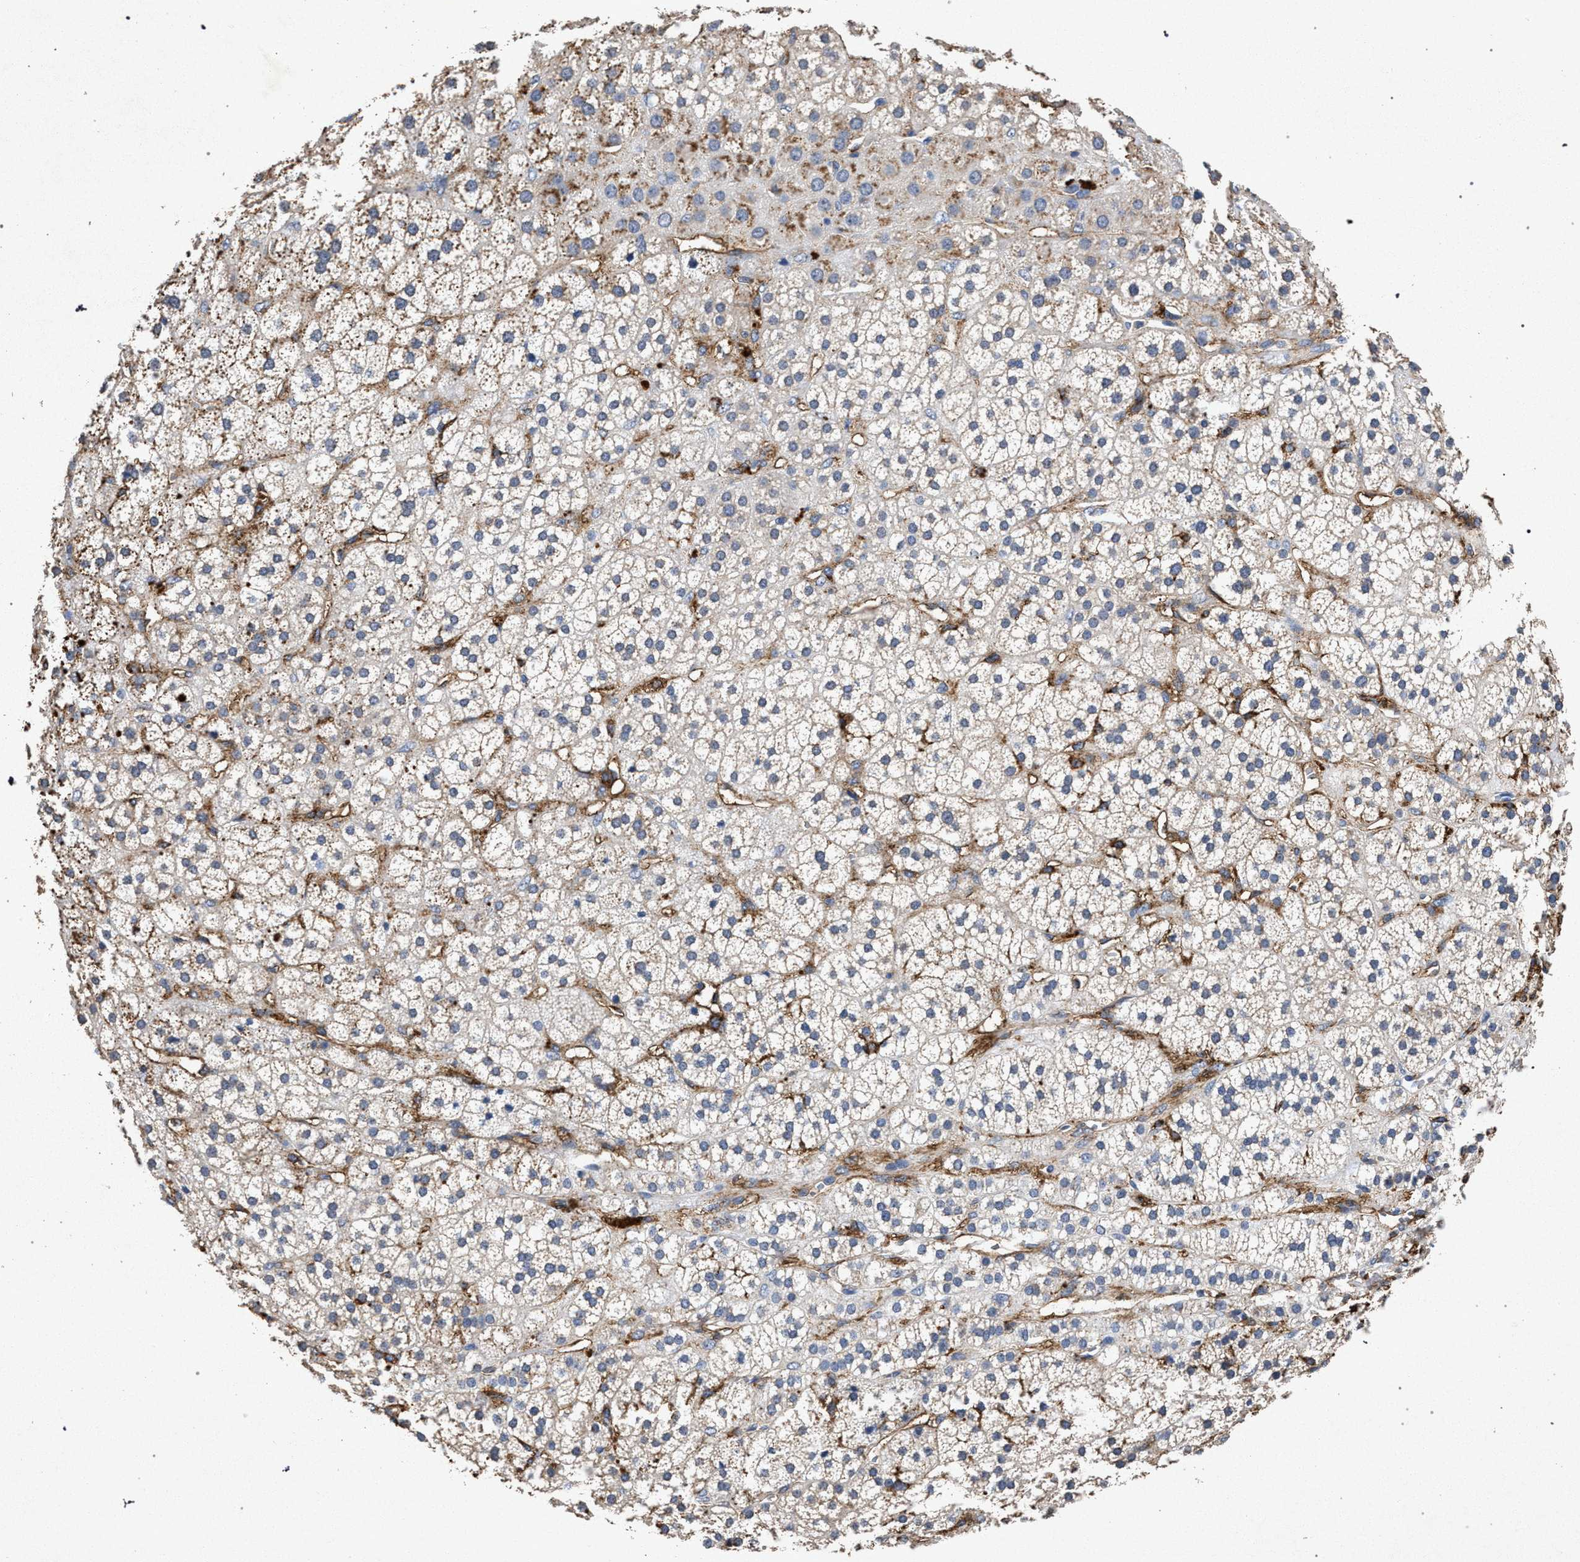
{"staining": {"intensity": "weak", "quantity": "<25%", "location": "cytoplasmic/membranous"}, "tissue": "adrenal gland", "cell_type": "Glandular cells", "image_type": "normal", "snomed": [{"axis": "morphology", "description": "Normal tissue, NOS"}, {"axis": "topography", "description": "Adrenal gland"}], "caption": "Protein analysis of unremarkable adrenal gland demonstrates no significant expression in glandular cells. (DAB IHC with hematoxylin counter stain).", "gene": "MARCKS", "patient": {"sex": "male", "age": 56}}